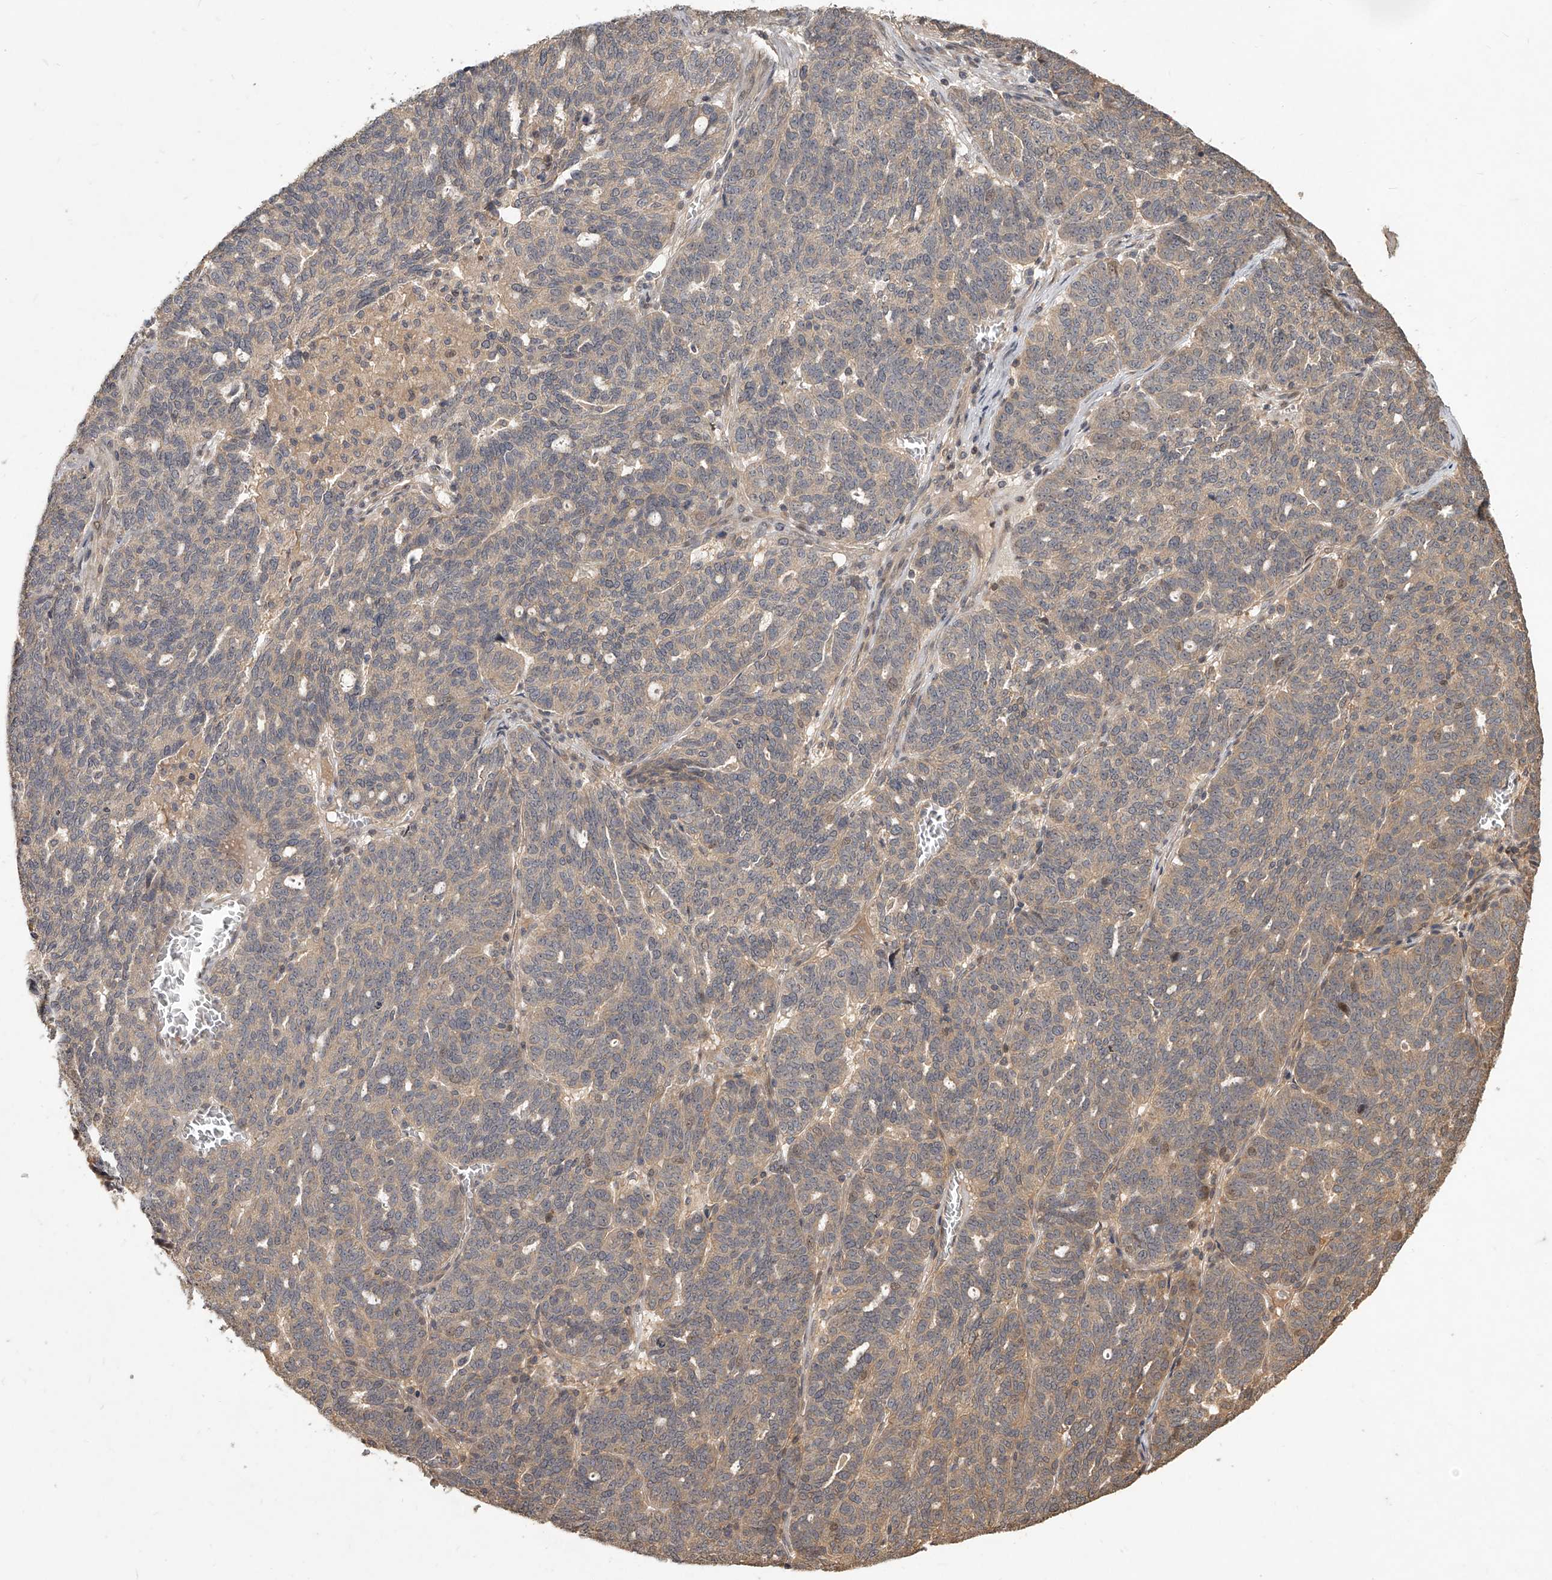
{"staining": {"intensity": "weak", "quantity": "25%-75%", "location": "cytoplasmic/membranous"}, "tissue": "ovarian cancer", "cell_type": "Tumor cells", "image_type": "cancer", "snomed": [{"axis": "morphology", "description": "Cystadenocarcinoma, serous, NOS"}, {"axis": "topography", "description": "Ovary"}], "caption": "Approximately 25%-75% of tumor cells in human serous cystadenocarcinoma (ovarian) display weak cytoplasmic/membranous protein staining as visualized by brown immunohistochemical staining.", "gene": "SLC37A1", "patient": {"sex": "female", "age": 59}}